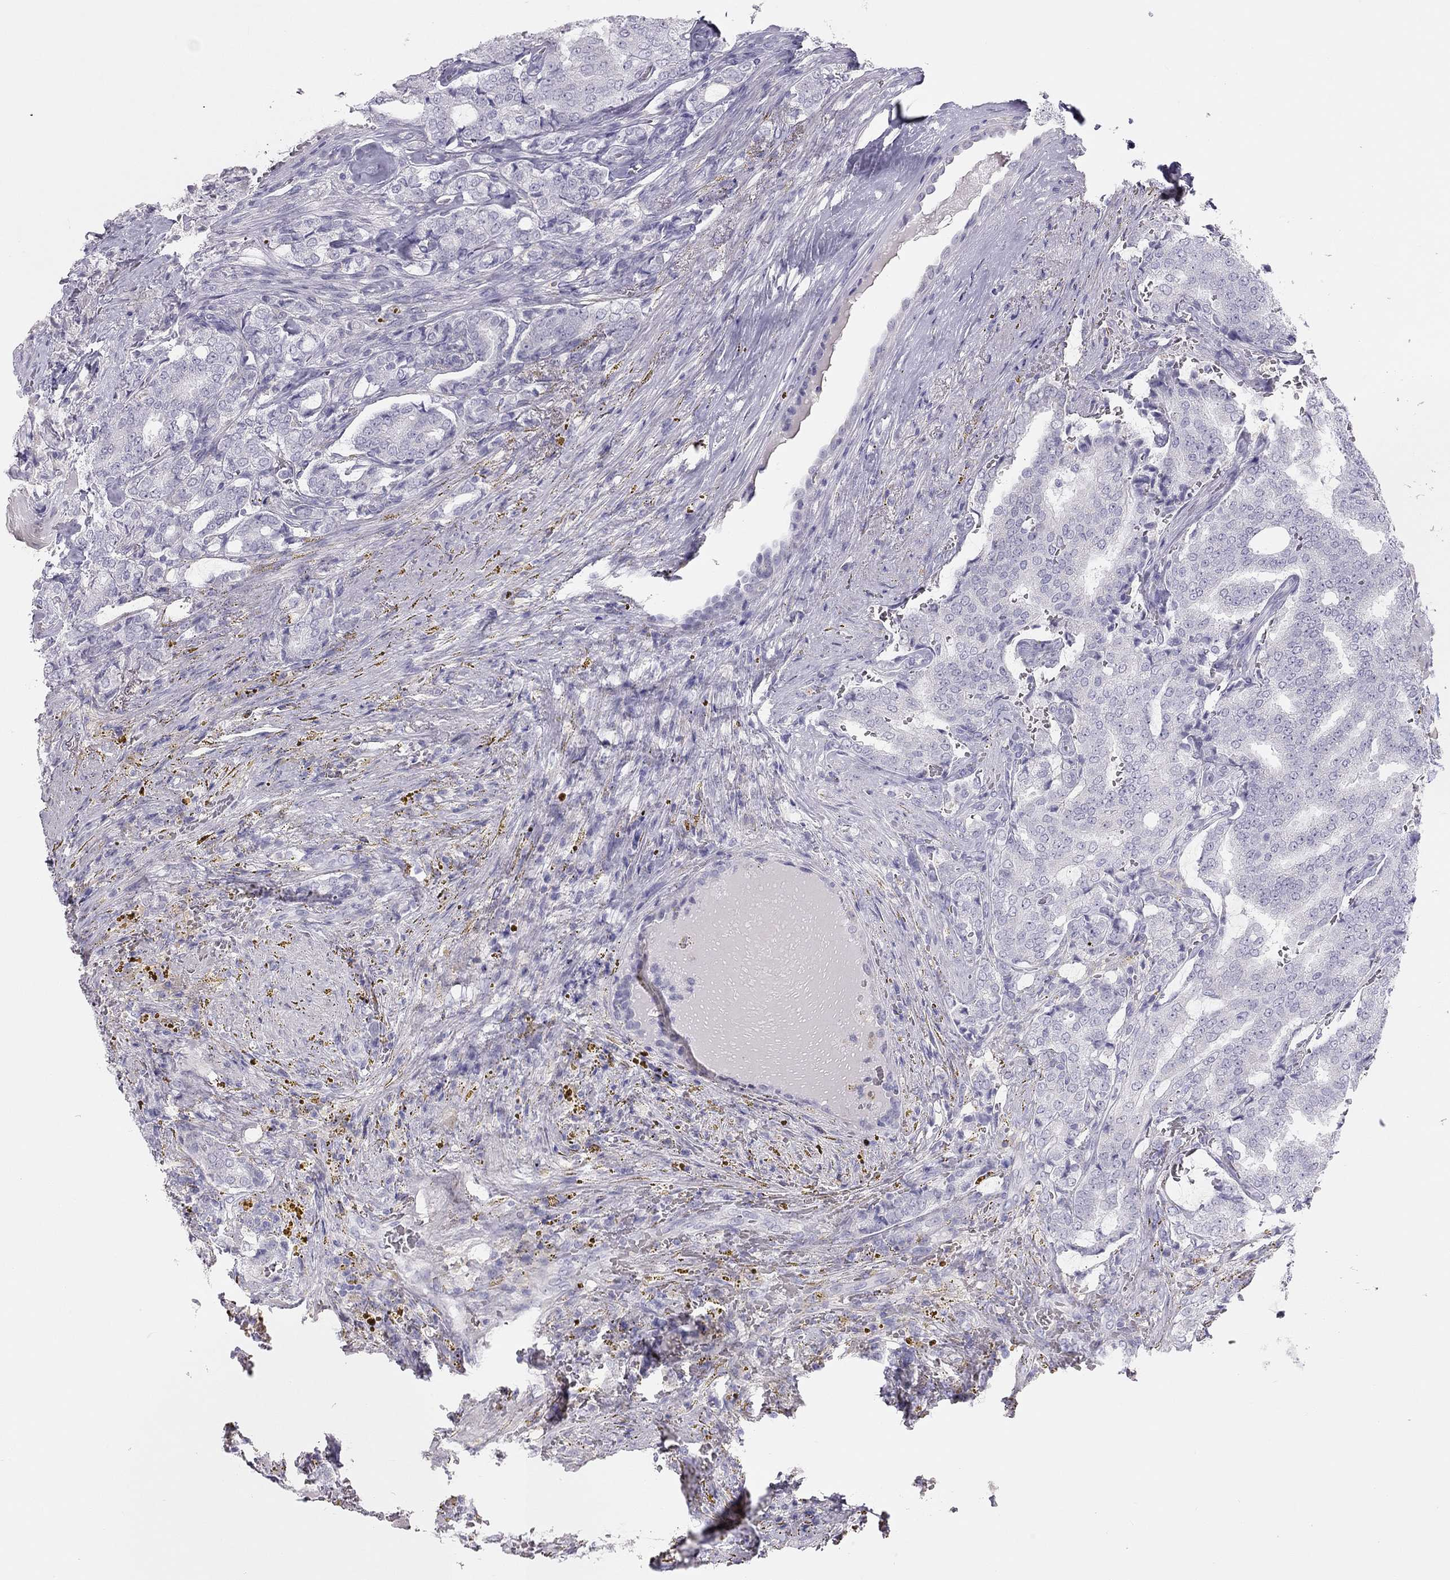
{"staining": {"intensity": "negative", "quantity": "none", "location": "none"}, "tissue": "prostate cancer", "cell_type": "Tumor cells", "image_type": "cancer", "snomed": [{"axis": "morphology", "description": "Adenocarcinoma, NOS"}, {"axis": "topography", "description": "Prostate"}], "caption": "Prostate cancer was stained to show a protein in brown. There is no significant positivity in tumor cells.", "gene": "SPATA12", "patient": {"sex": "male", "age": 65}}